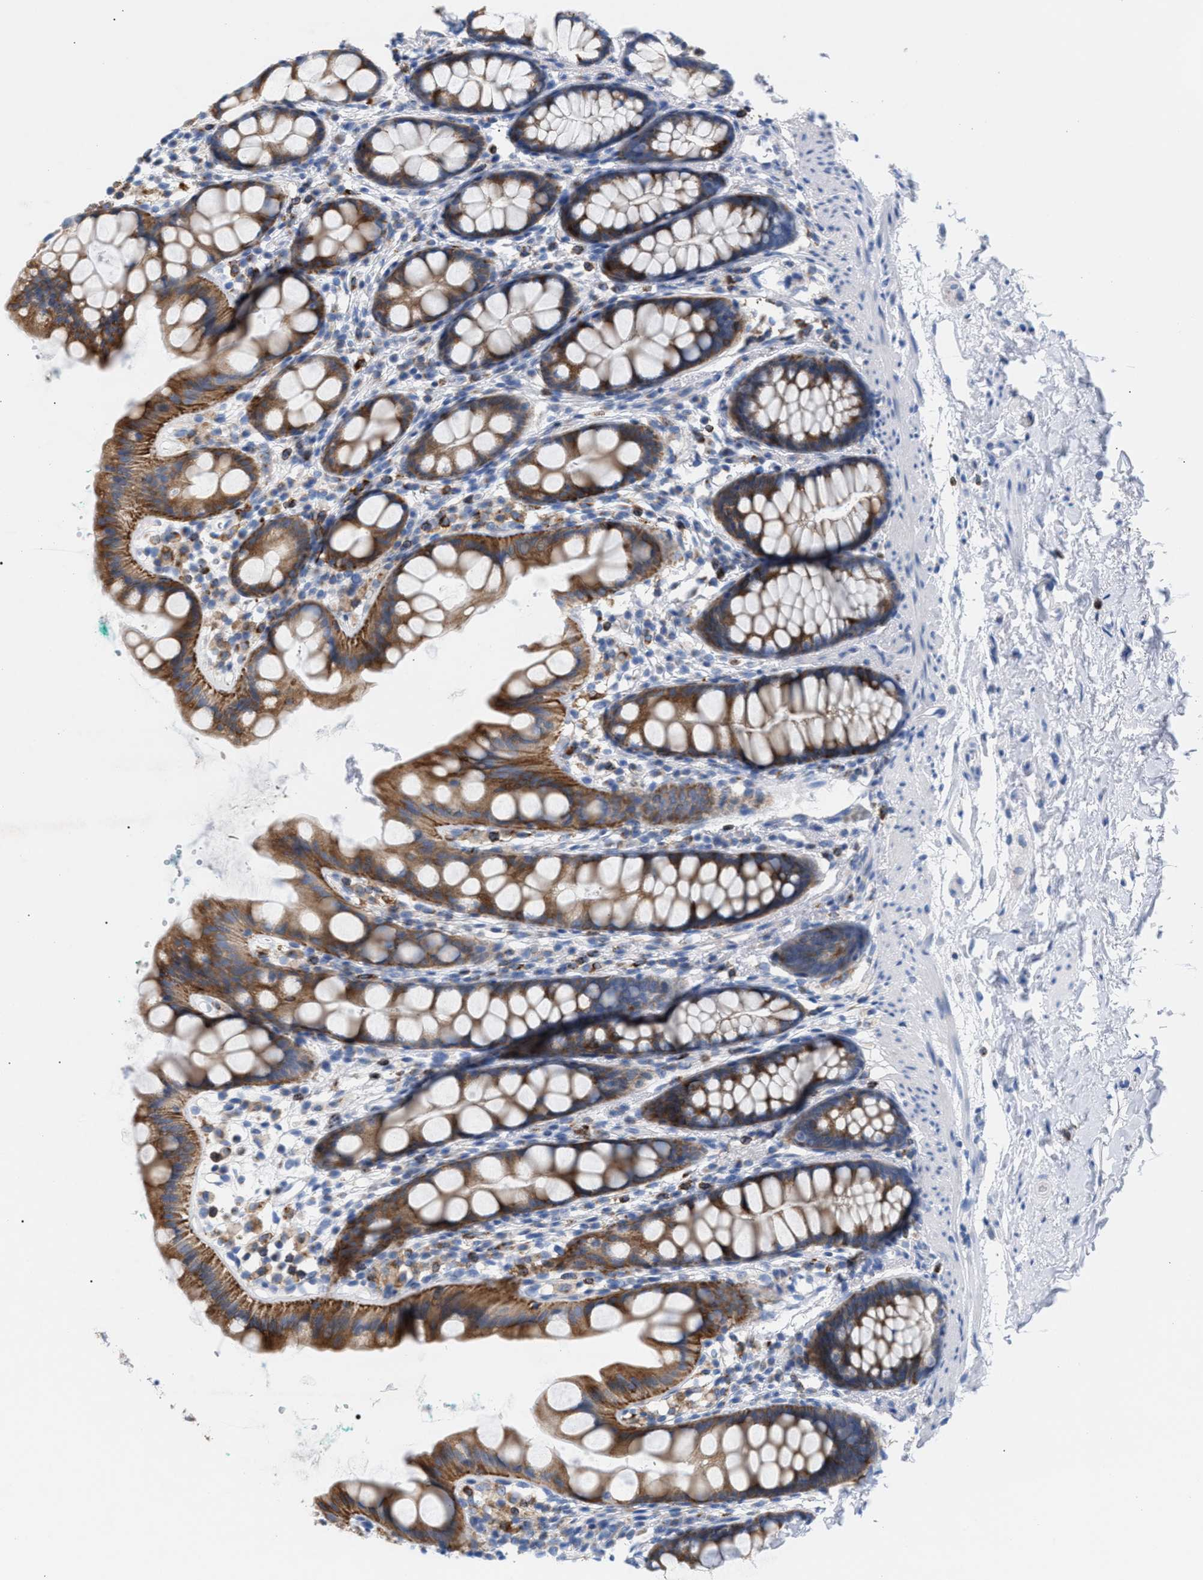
{"staining": {"intensity": "moderate", "quantity": ">75%", "location": "cytoplasmic/membranous"}, "tissue": "rectum", "cell_type": "Glandular cells", "image_type": "normal", "snomed": [{"axis": "morphology", "description": "Normal tissue, NOS"}, {"axis": "topography", "description": "Rectum"}], "caption": "Immunohistochemistry staining of unremarkable rectum, which displays medium levels of moderate cytoplasmic/membranous staining in approximately >75% of glandular cells indicating moderate cytoplasmic/membranous protein positivity. The staining was performed using DAB (3,3'-diaminobenzidine) (brown) for protein detection and nuclei were counterstained in hematoxylin (blue).", "gene": "TACC3", "patient": {"sex": "female", "age": 65}}